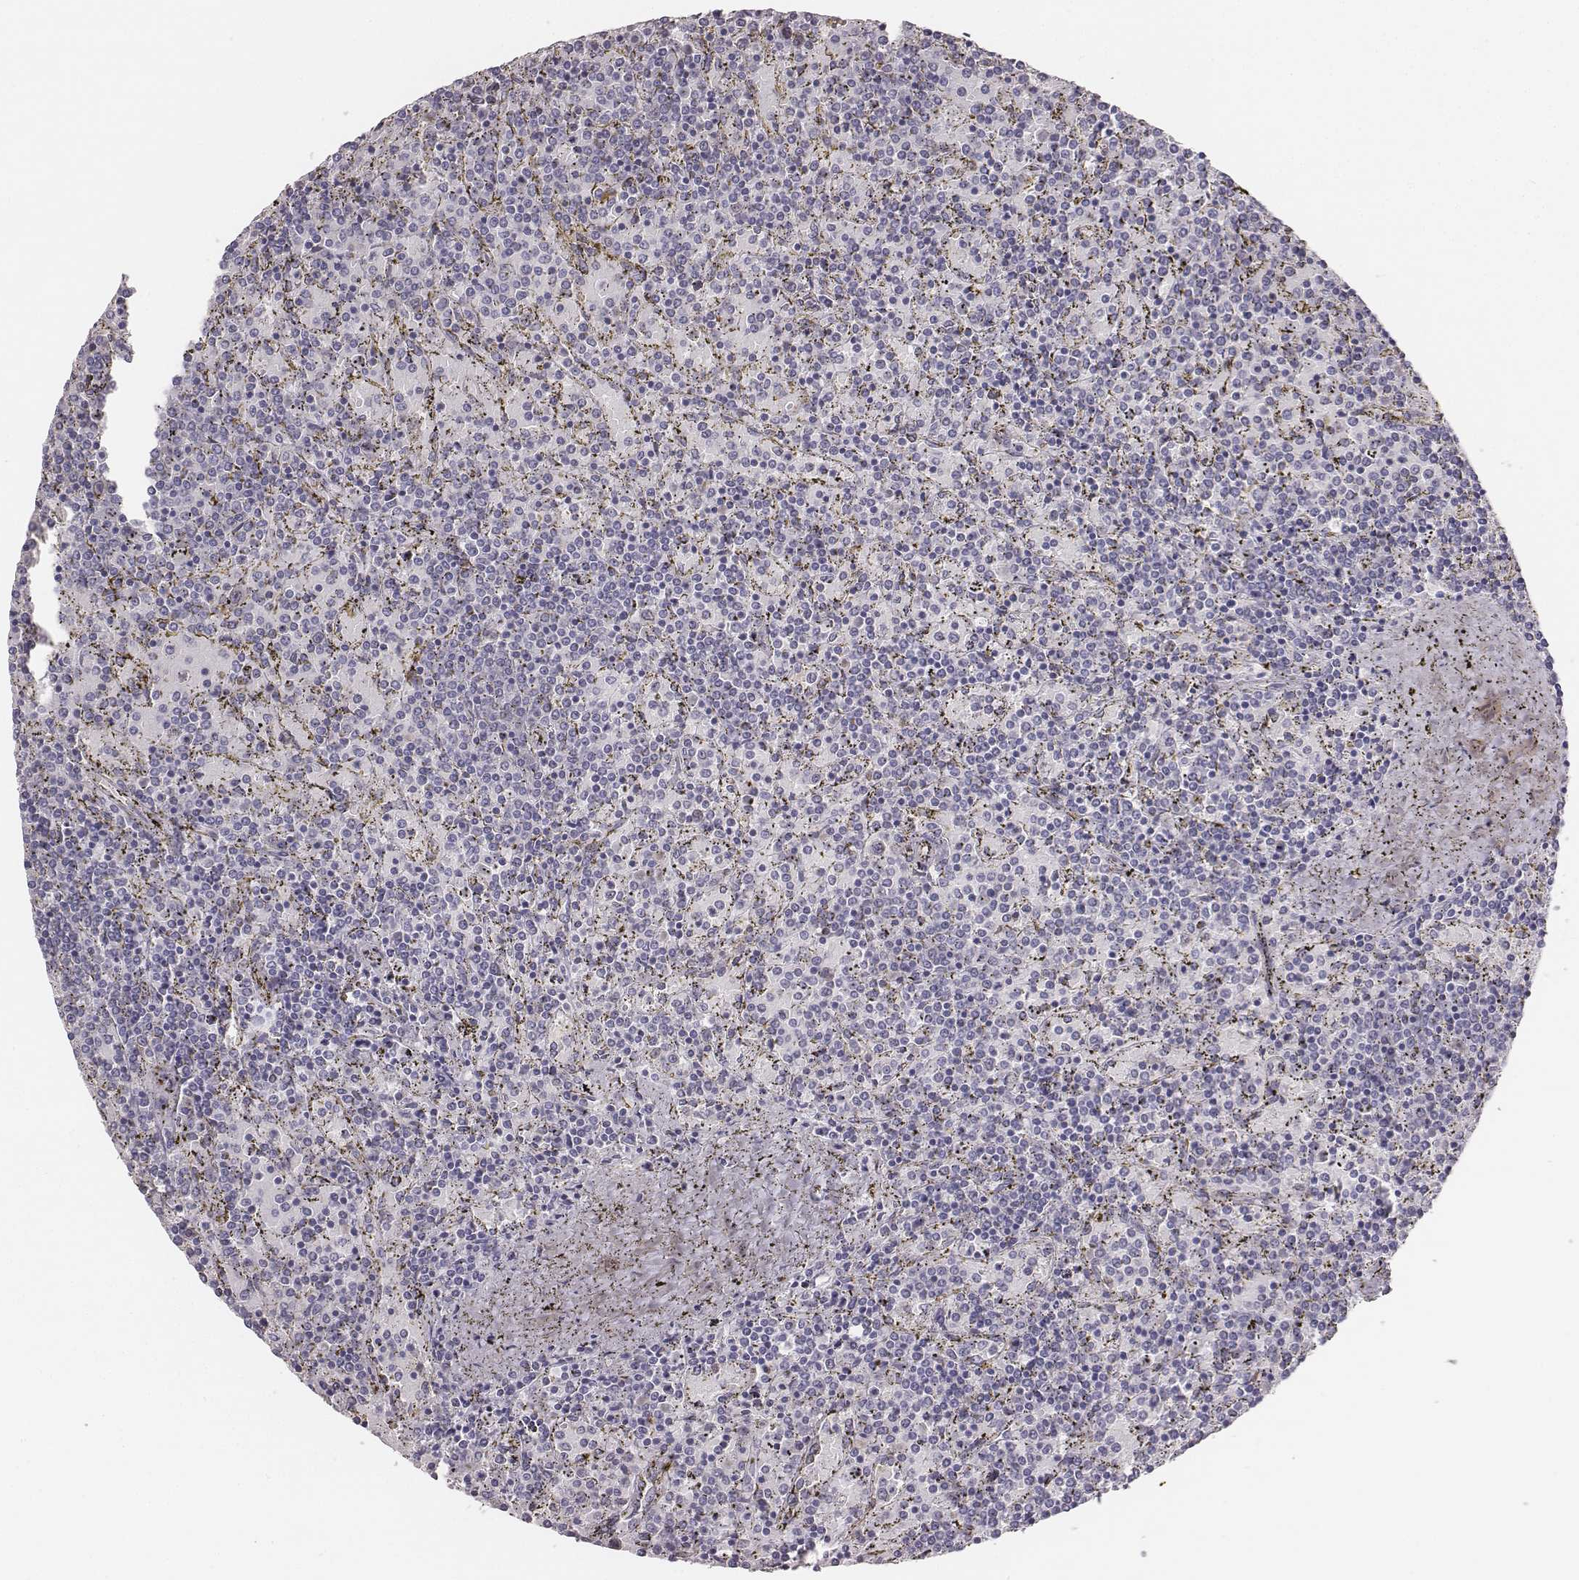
{"staining": {"intensity": "negative", "quantity": "none", "location": "none"}, "tissue": "lymphoma", "cell_type": "Tumor cells", "image_type": "cancer", "snomed": [{"axis": "morphology", "description": "Malignant lymphoma, non-Hodgkin's type, Low grade"}, {"axis": "topography", "description": "Spleen"}], "caption": "Tumor cells show no significant protein positivity in malignant lymphoma, non-Hodgkin's type (low-grade). (Brightfield microscopy of DAB immunohistochemistry at high magnification).", "gene": "PBK", "patient": {"sex": "female", "age": 77}}